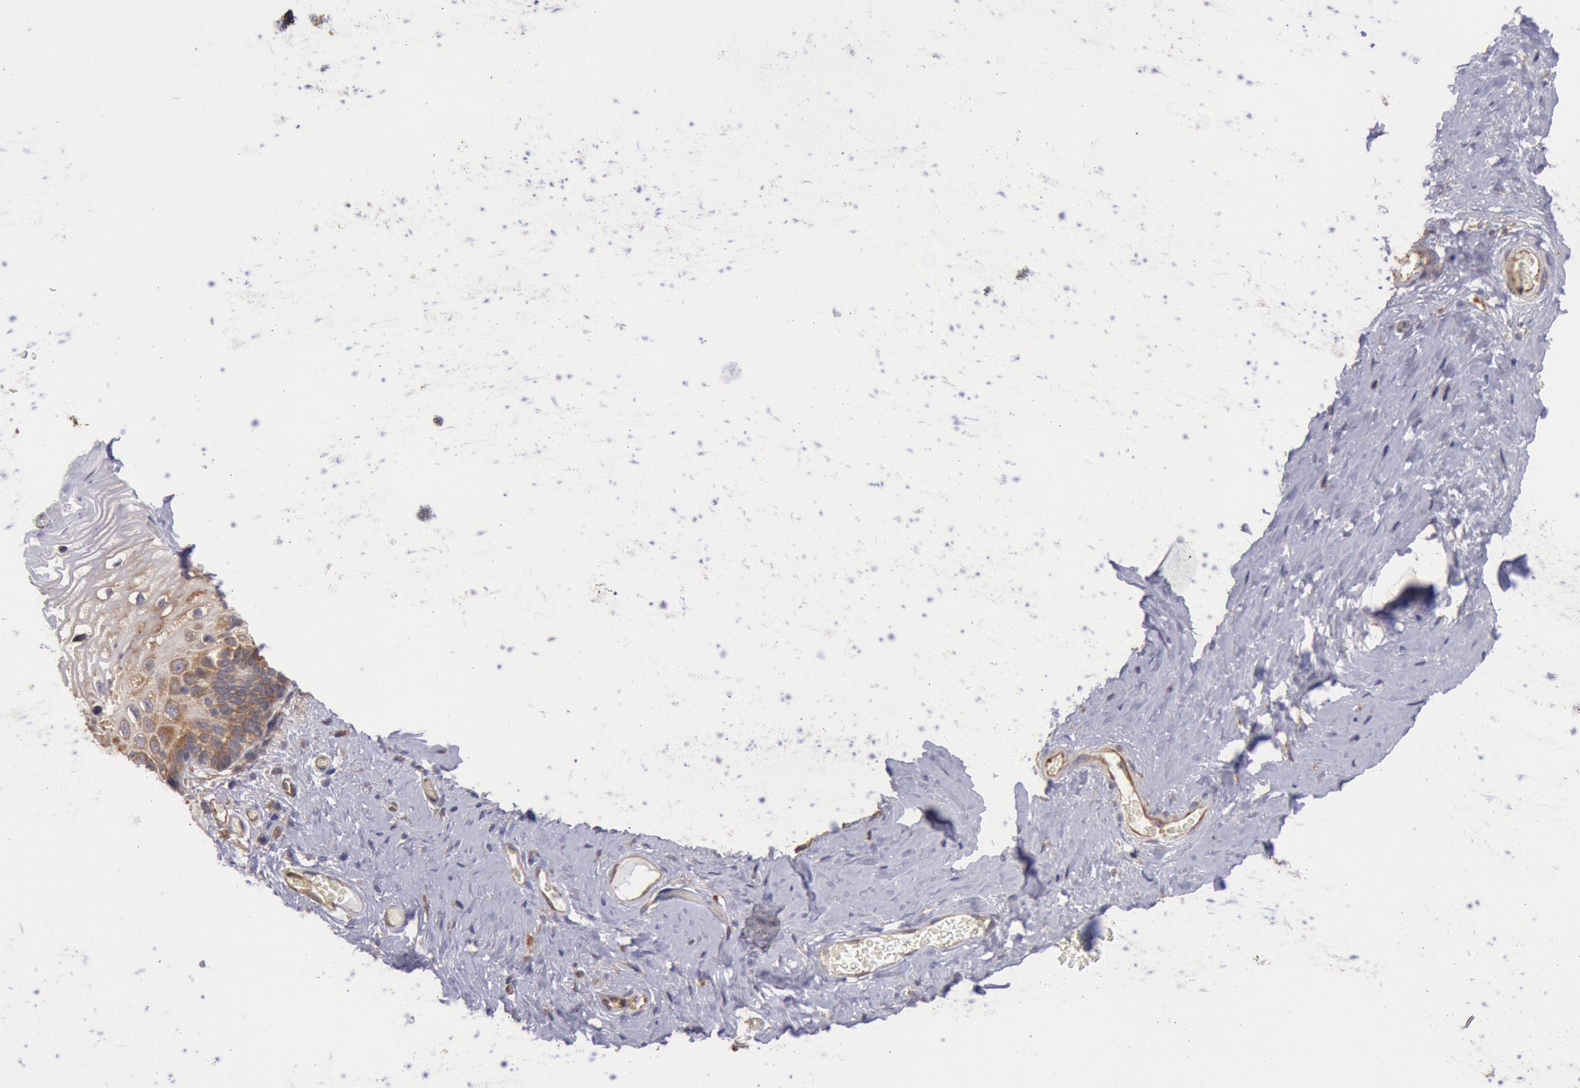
{"staining": {"intensity": "moderate", "quantity": "25%-75%", "location": "cytoplasmic/membranous"}, "tissue": "vagina", "cell_type": "Squamous epithelial cells", "image_type": "normal", "snomed": [{"axis": "morphology", "description": "Normal tissue, NOS"}, {"axis": "topography", "description": "Vagina"}], "caption": "Protein staining shows moderate cytoplasmic/membranous expression in approximately 25%-75% of squamous epithelial cells in benign vagina. (DAB = brown stain, brightfield microscopy at high magnification).", "gene": "DRG1", "patient": {"sex": "female", "age": 61}}